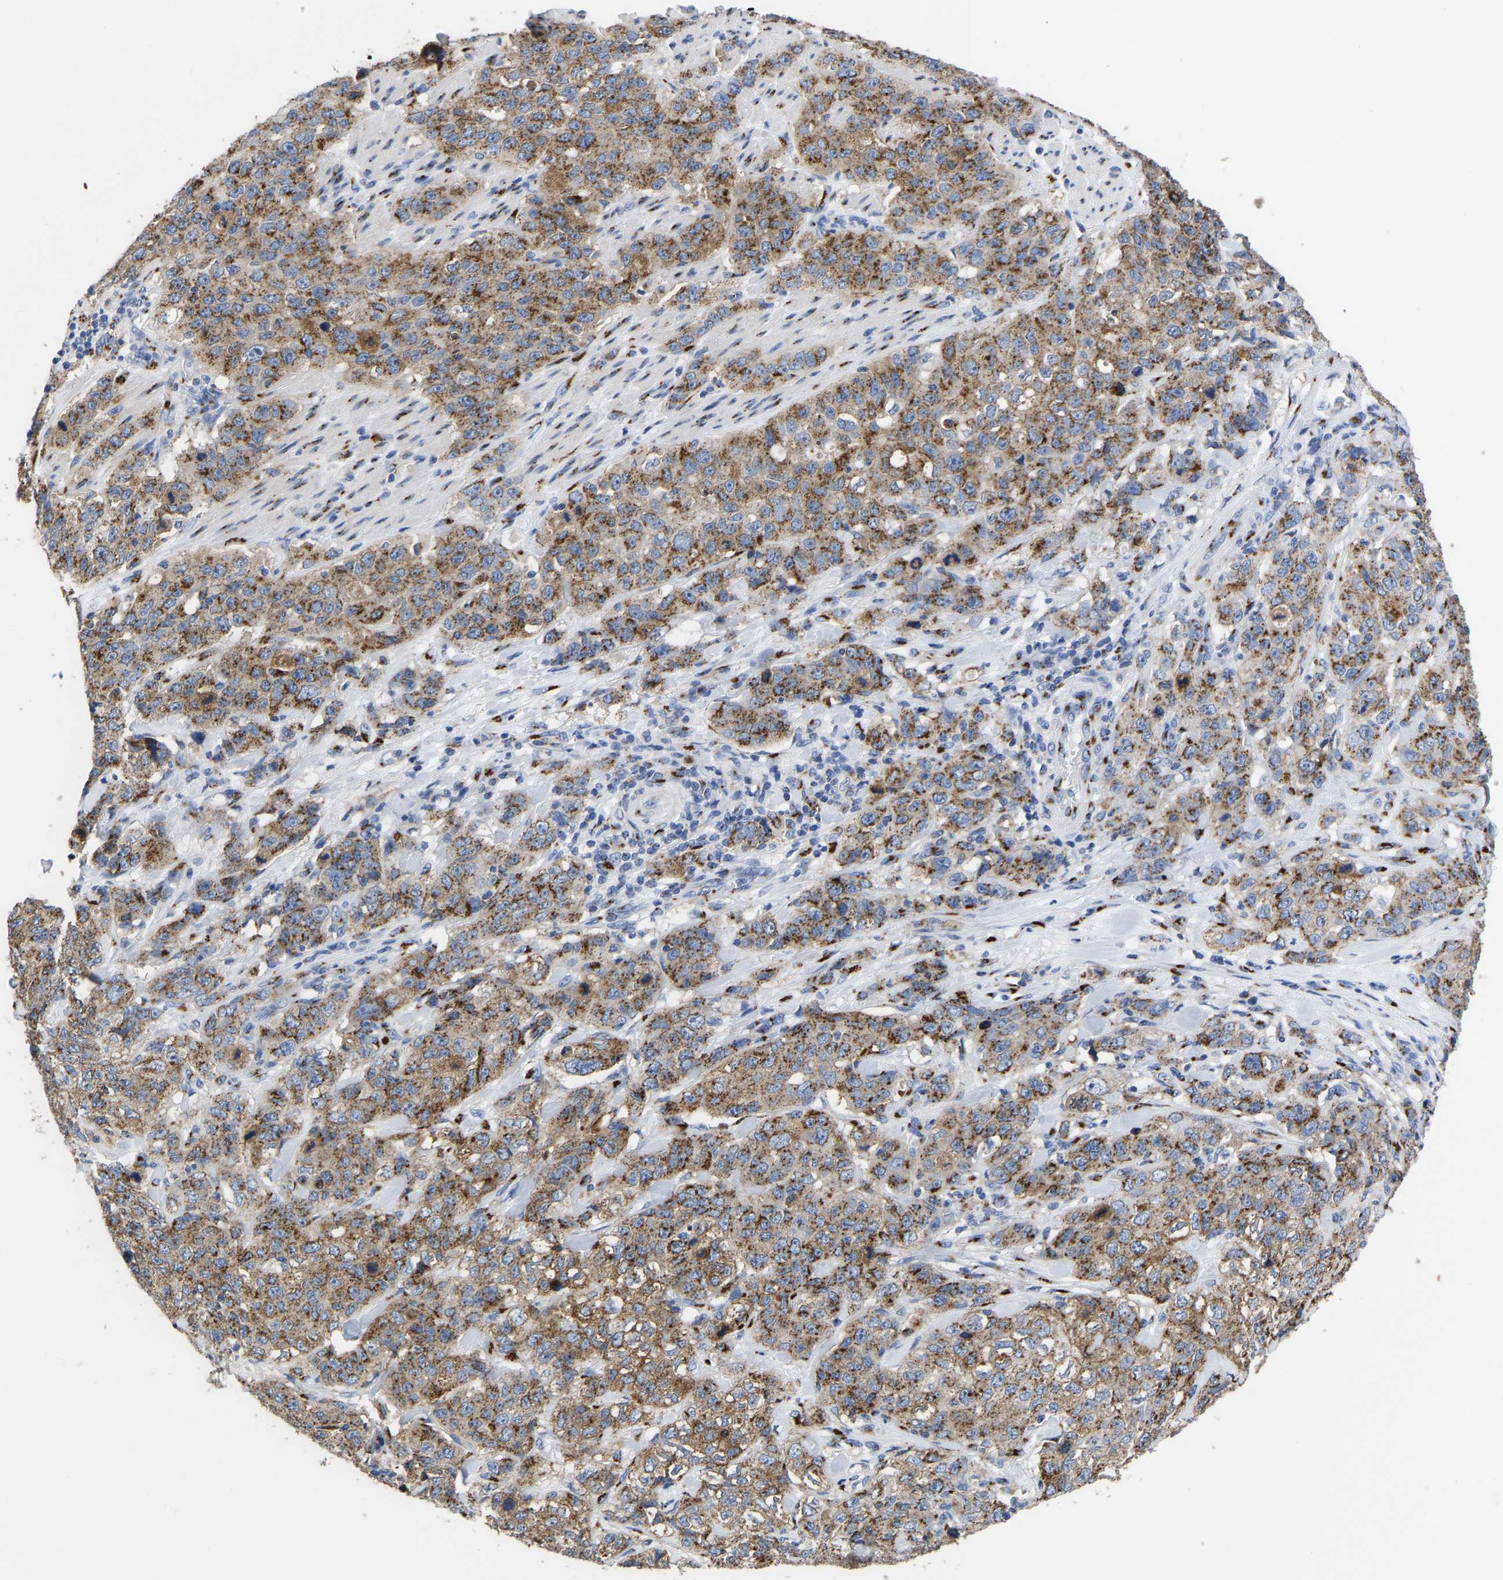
{"staining": {"intensity": "moderate", "quantity": ">75%", "location": "cytoplasmic/membranous"}, "tissue": "stomach cancer", "cell_type": "Tumor cells", "image_type": "cancer", "snomed": [{"axis": "morphology", "description": "Adenocarcinoma, NOS"}, {"axis": "topography", "description": "Stomach"}], "caption": "Immunohistochemical staining of human stomach adenocarcinoma exhibits moderate cytoplasmic/membranous protein expression in approximately >75% of tumor cells. Using DAB (brown) and hematoxylin (blue) stains, captured at high magnification using brightfield microscopy.", "gene": "TMEM87A", "patient": {"sex": "male", "age": 48}}